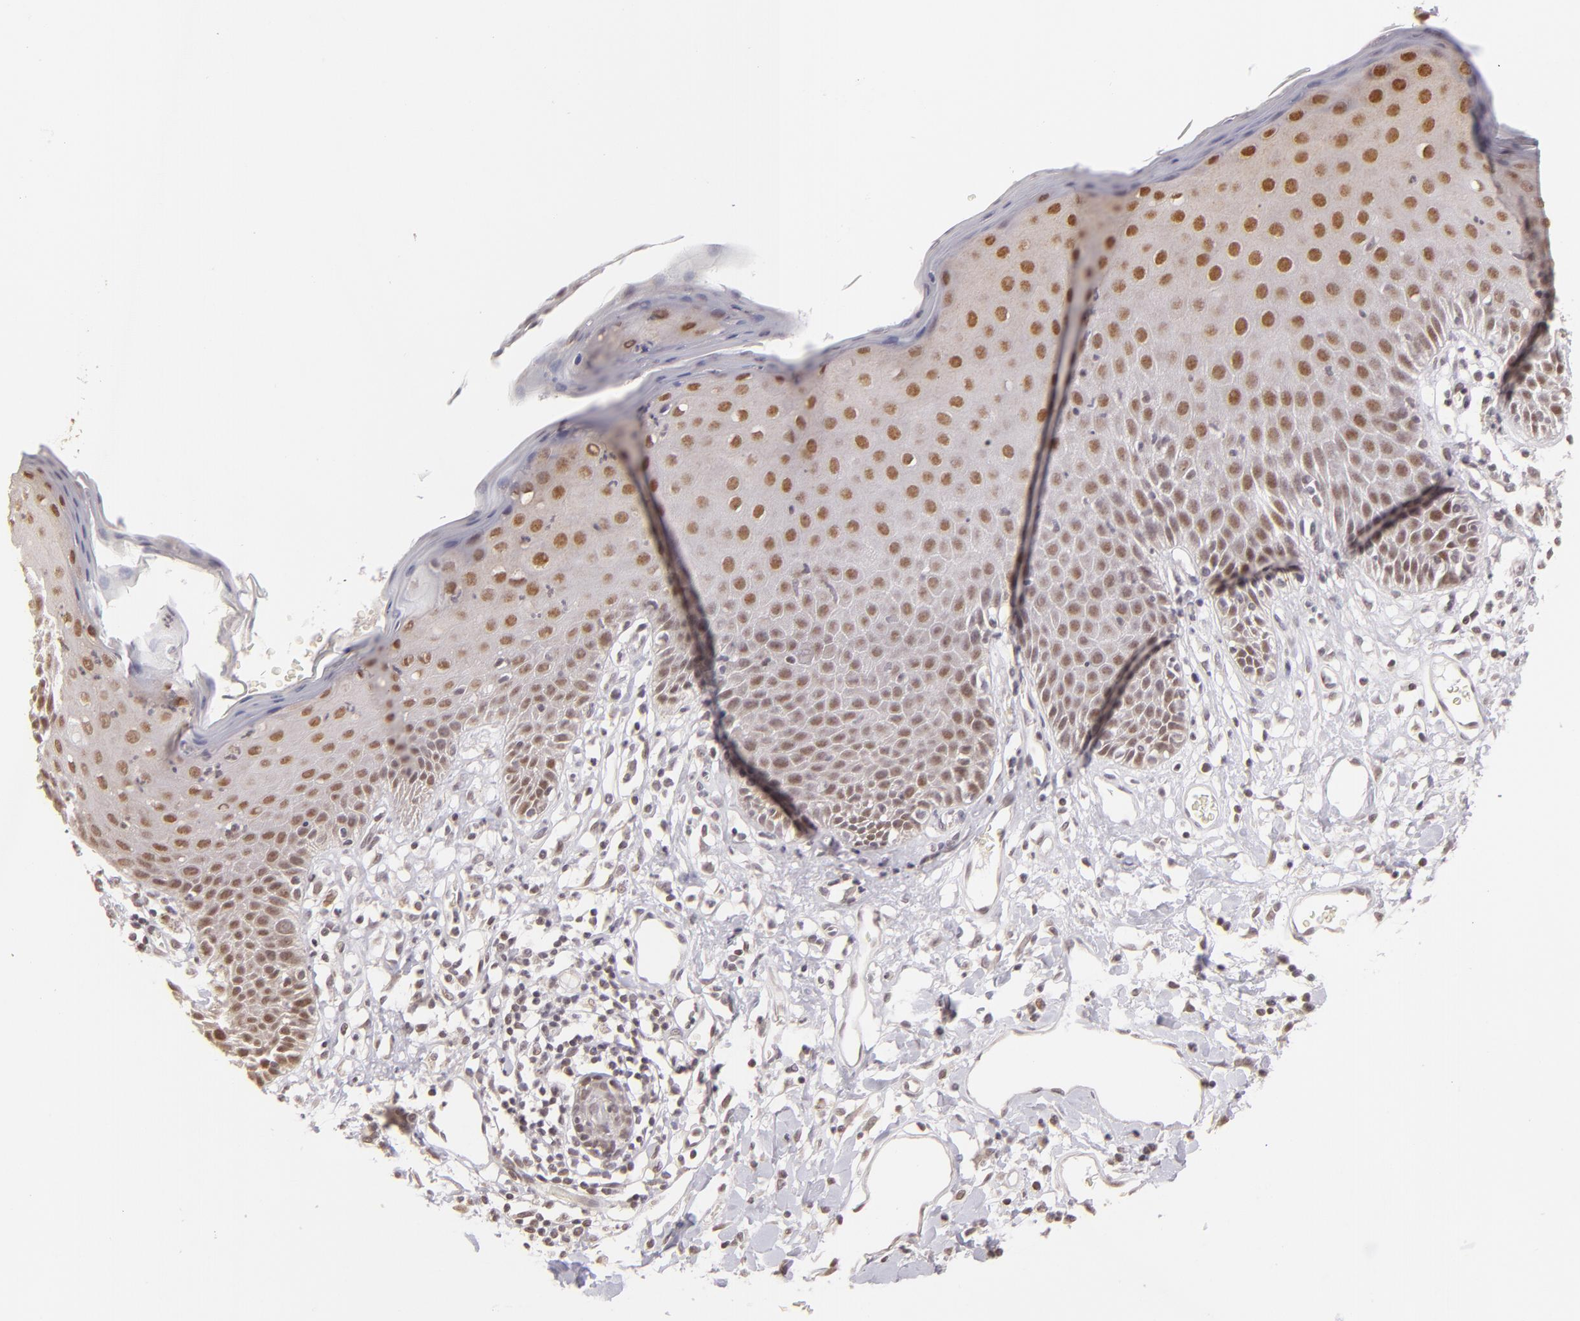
{"staining": {"intensity": "weak", "quantity": "25%-75%", "location": "nuclear"}, "tissue": "skin", "cell_type": "Epidermal cells", "image_type": "normal", "snomed": [{"axis": "morphology", "description": "Normal tissue, NOS"}, {"axis": "topography", "description": "Vulva"}, {"axis": "topography", "description": "Peripheral nerve tissue"}], "caption": "The histopathology image displays staining of benign skin, revealing weak nuclear protein staining (brown color) within epidermal cells.", "gene": "RARB", "patient": {"sex": "female", "age": 68}}